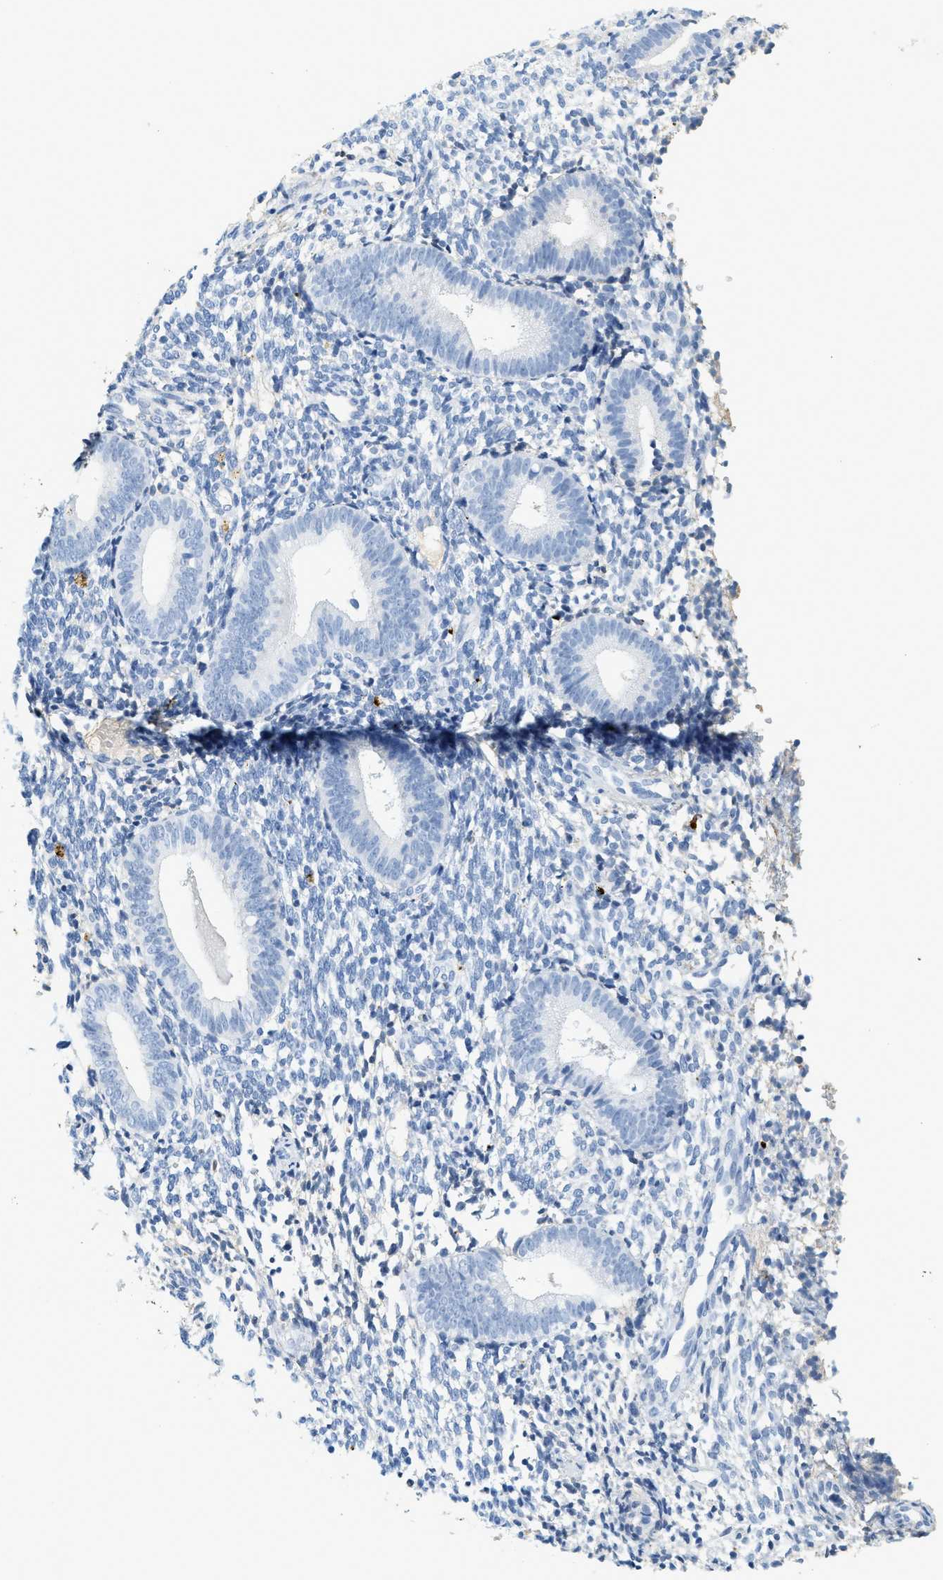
{"staining": {"intensity": "negative", "quantity": "none", "location": "none"}, "tissue": "endometrium", "cell_type": "Cells in endometrial stroma", "image_type": "normal", "snomed": [{"axis": "morphology", "description": "Normal tissue, NOS"}, {"axis": "topography", "description": "Uterus"}, {"axis": "topography", "description": "Endometrium"}], "caption": "Endometrium stained for a protein using immunohistochemistry (IHC) demonstrates no staining cells in endometrial stroma.", "gene": "LCN2", "patient": {"sex": "female", "age": 33}}